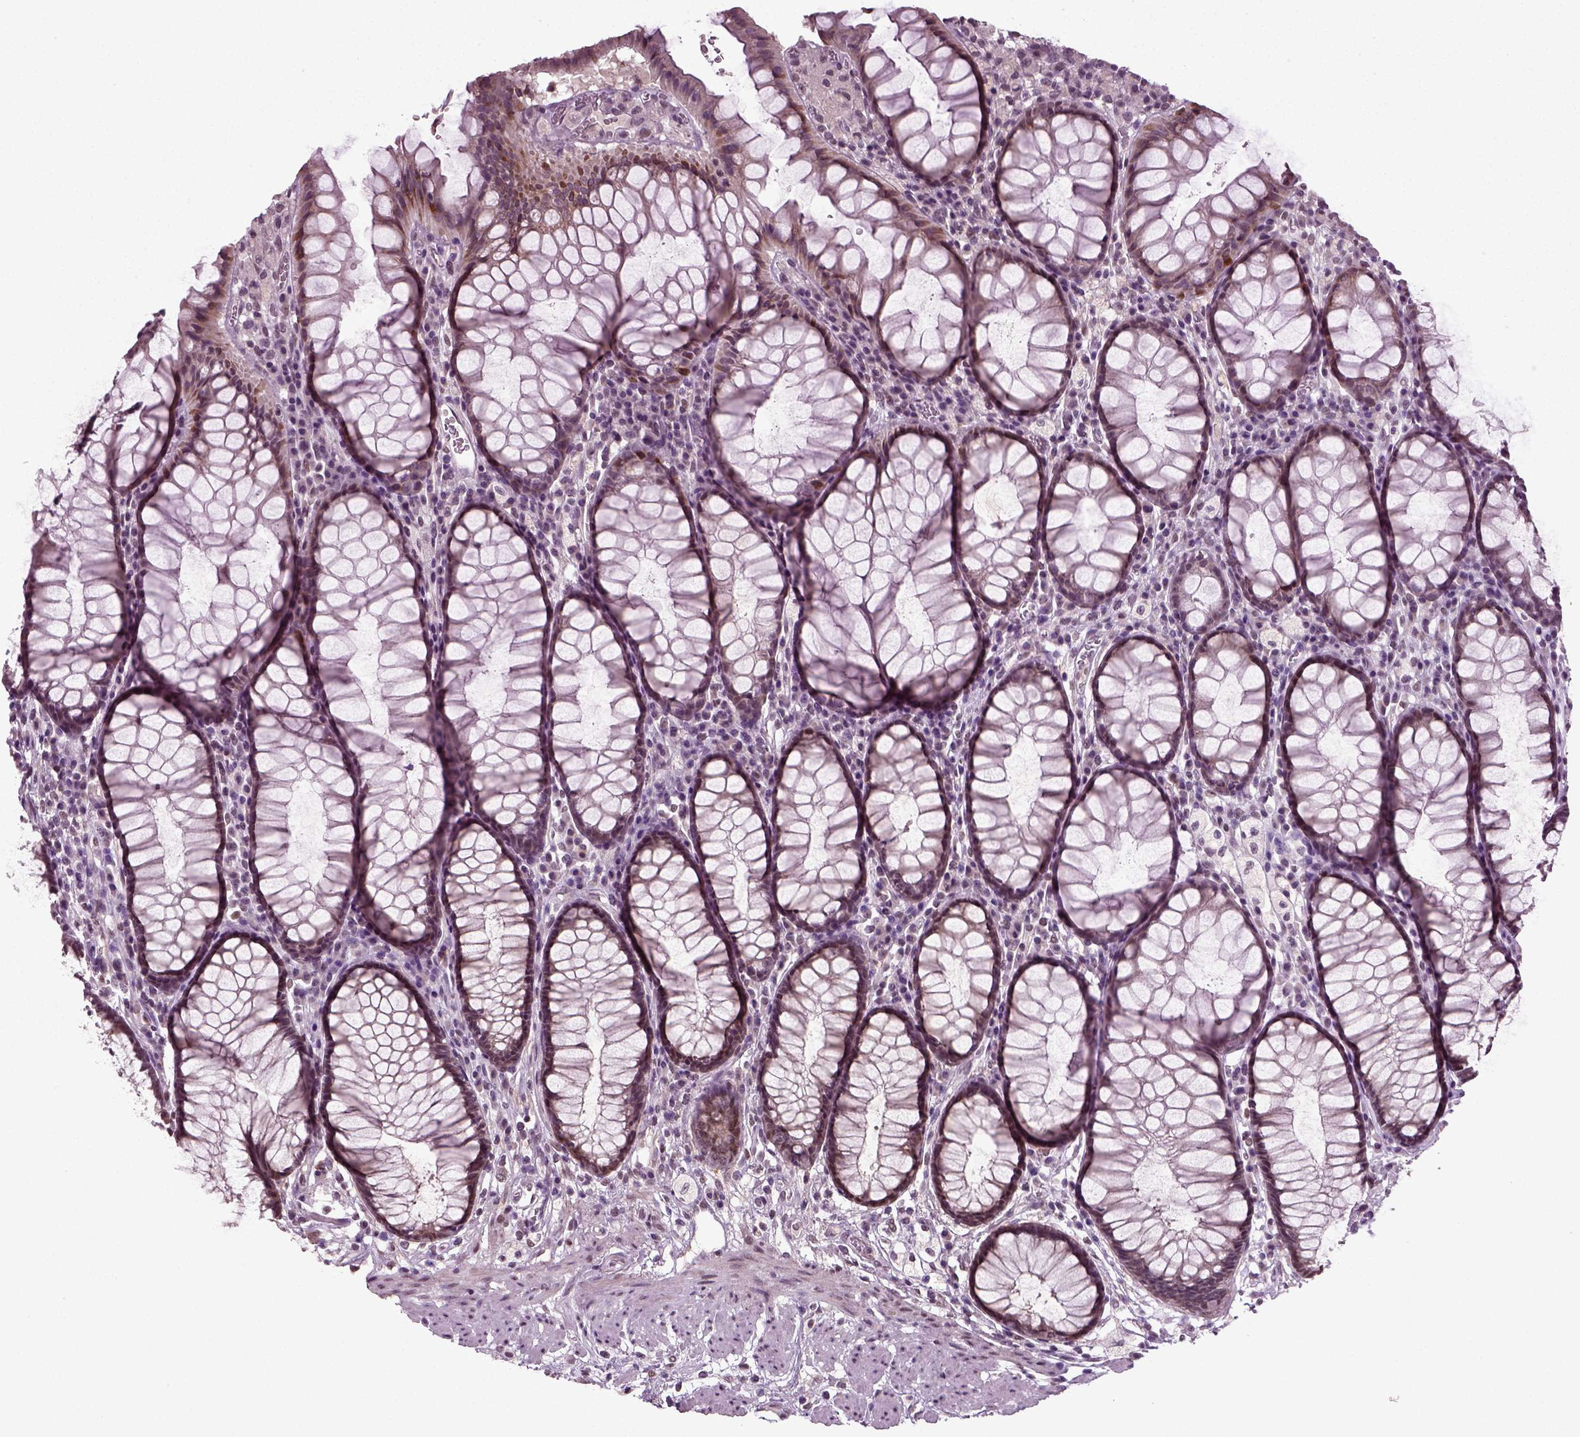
{"staining": {"intensity": "moderate", "quantity": "<25%", "location": "cytoplasmic/membranous,nuclear"}, "tissue": "rectum", "cell_type": "Glandular cells", "image_type": "normal", "snomed": [{"axis": "morphology", "description": "Normal tissue, NOS"}, {"axis": "topography", "description": "Rectum"}], "caption": "IHC (DAB) staining of normal human rectum reveals moderate cytoplasmic/membranous,nuclear protein expression in approximately <25% of glandular cells.", "gene": "RCOR3", "patient": {"sex": "female", "age": 68}}